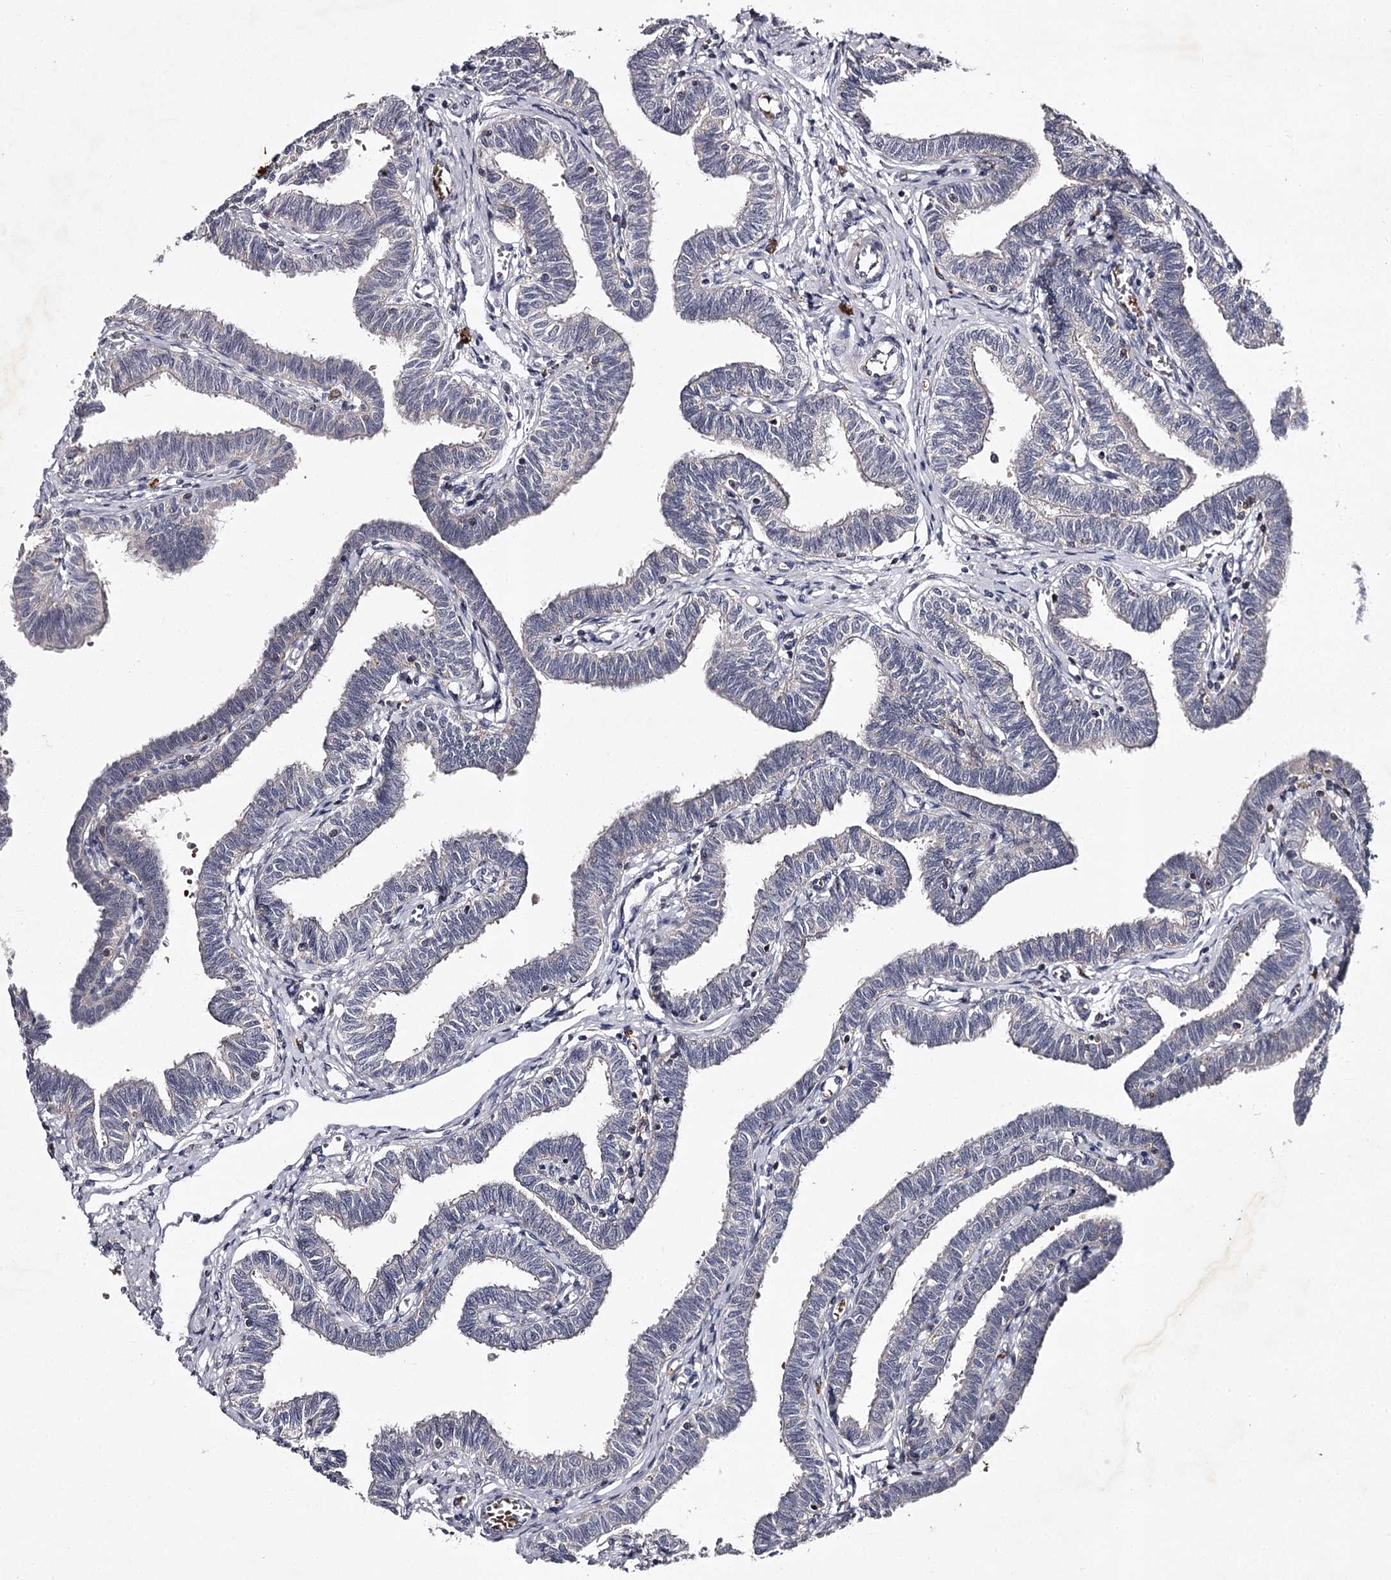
{"staining": {"intensity": "negative", "quantity": "none", "location": "none"}, "tissue": "fallopian tube", "cell_type": "Glandular cells", "image_type": "normal", "snomed": [{"axis": "morphology", "description": "Normal tissue, NOS"}, {"axis": "topography", "description": "Fallopian tube"}, {"axis": "topography", "description": "Ovary"}], "caption": "Immunohistochemistry photomicrograph of unremarkable fallopian tube stained for a protein (brown), which exhibits no positivity in glandular cells. (Brightfield microscopy of DAB IHC at high magnification).", "gene": "RASSF6", "patient": {"sex": "female", "age": 23}}